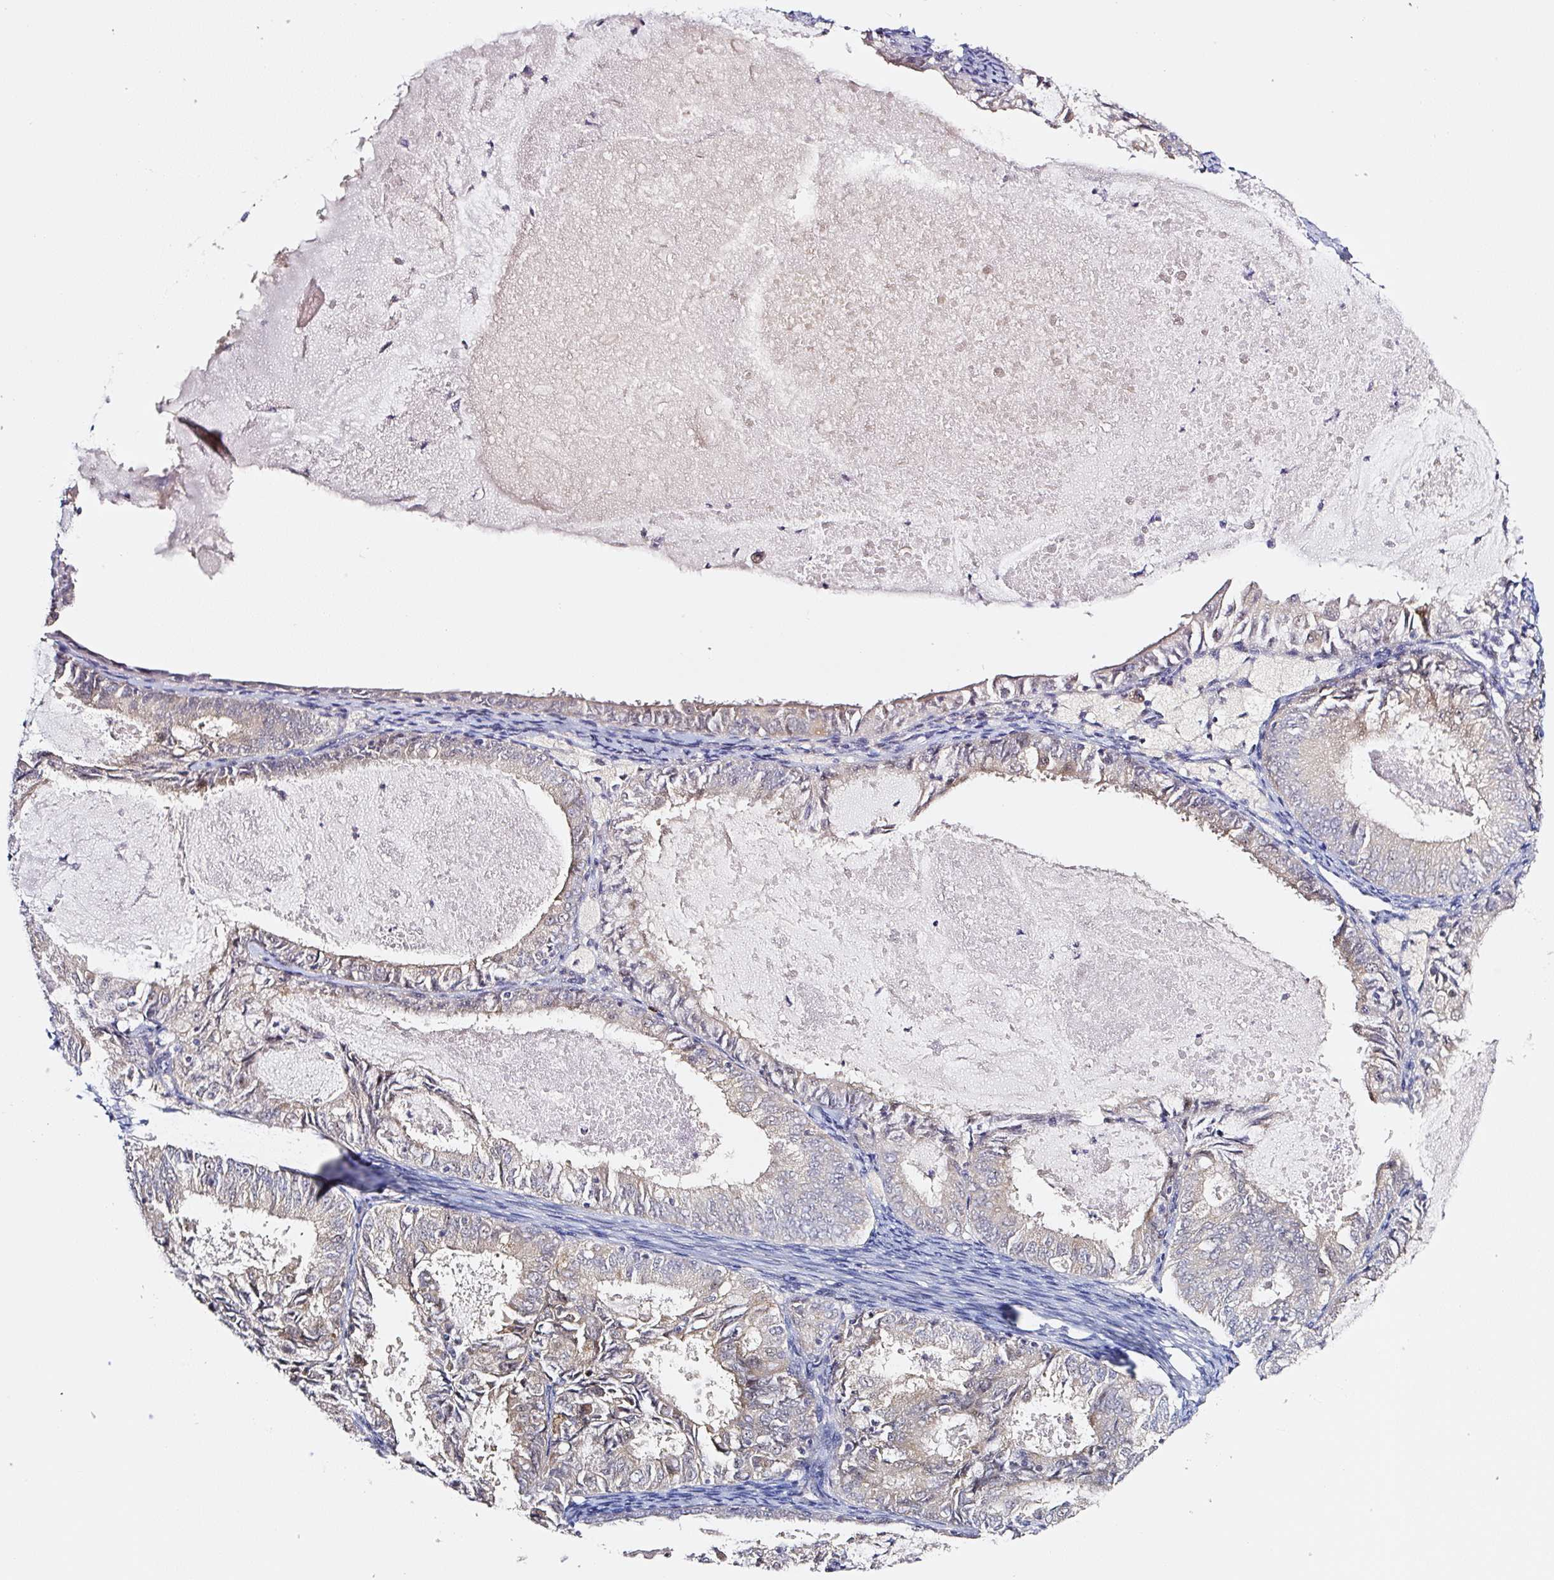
{"staining": {"intensity": "negative", "quantity": "none", "location": "none"}, "tissue": "endometrial cancer", "cell_type": "Tumor cells", "image_type": "cancer", "snomed": [{"axis": "morphology", "description": "Adenocarcinoma, NOS"}, {"axis": "topography", "description": "Endometrium"}], "caption": "This is an IHC image of endometrial cancer (adenocarcinoma). There is no positivity in tumor cells.", "gene": "PRKAA2", "patient": {"sex": "female", "age": 57}}